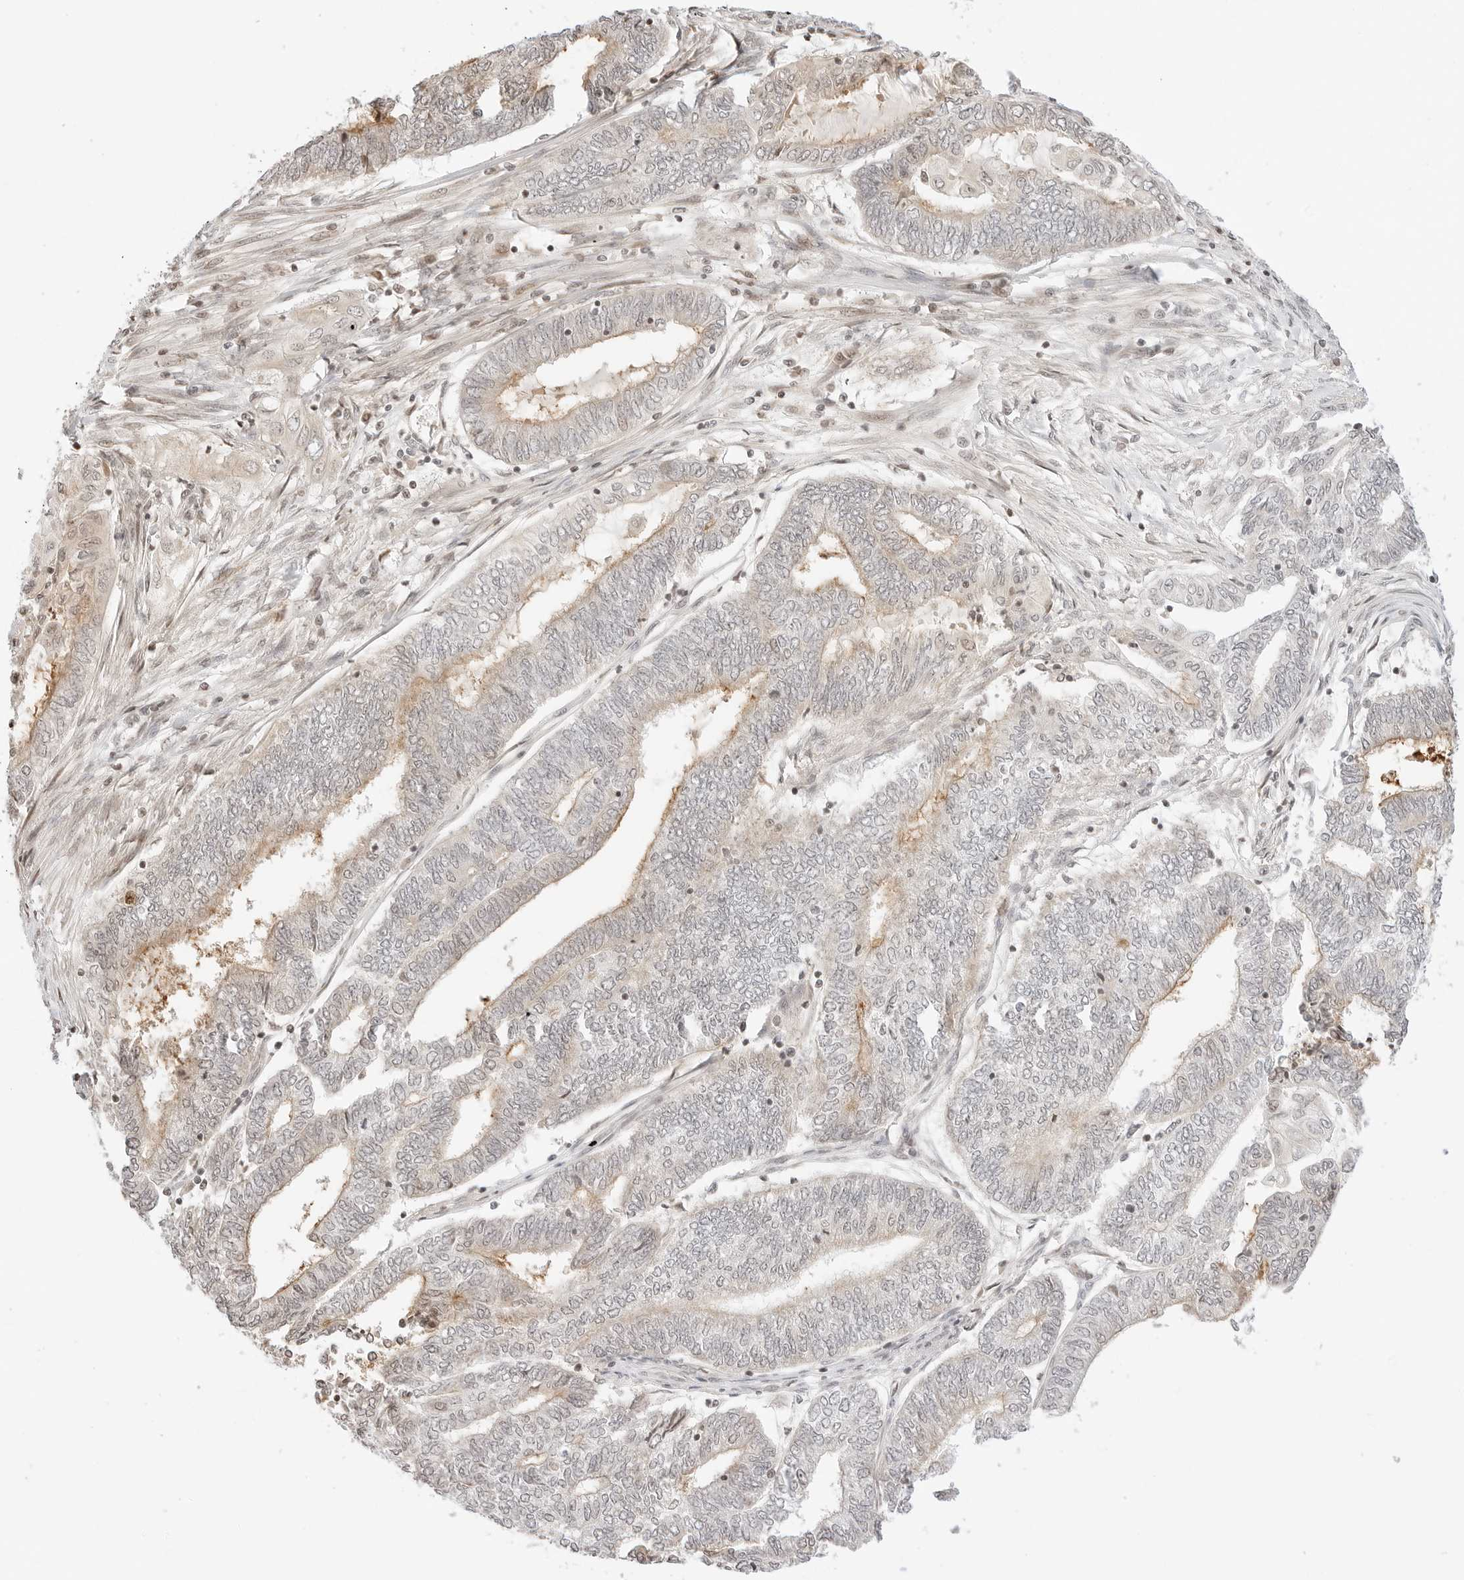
{"staining": {"intensity": "moderate", "quantity": "25%-75%", "location": "cytoplasmic/membranous"}, "tissue": "endometrial cancer", "cell_type": "Tumor cells", "image_type": "cancer", "snomed": [{"axis": "morphology", "description": "Adenocarcinoma, NOS"}, {"axis": "topography", "description": "Uterus"}, {"axis": "topography", "description": "Endometrium"}], "caption": "Immunohistochemical staining of endometrial cancer shows medium levels of moderate cytoplasmic/membranous protein positivity in approximately 25%-75% of tumor cells.", "gene": "RPS6KL1", "patient": {"sex": "female", "age": 70}}